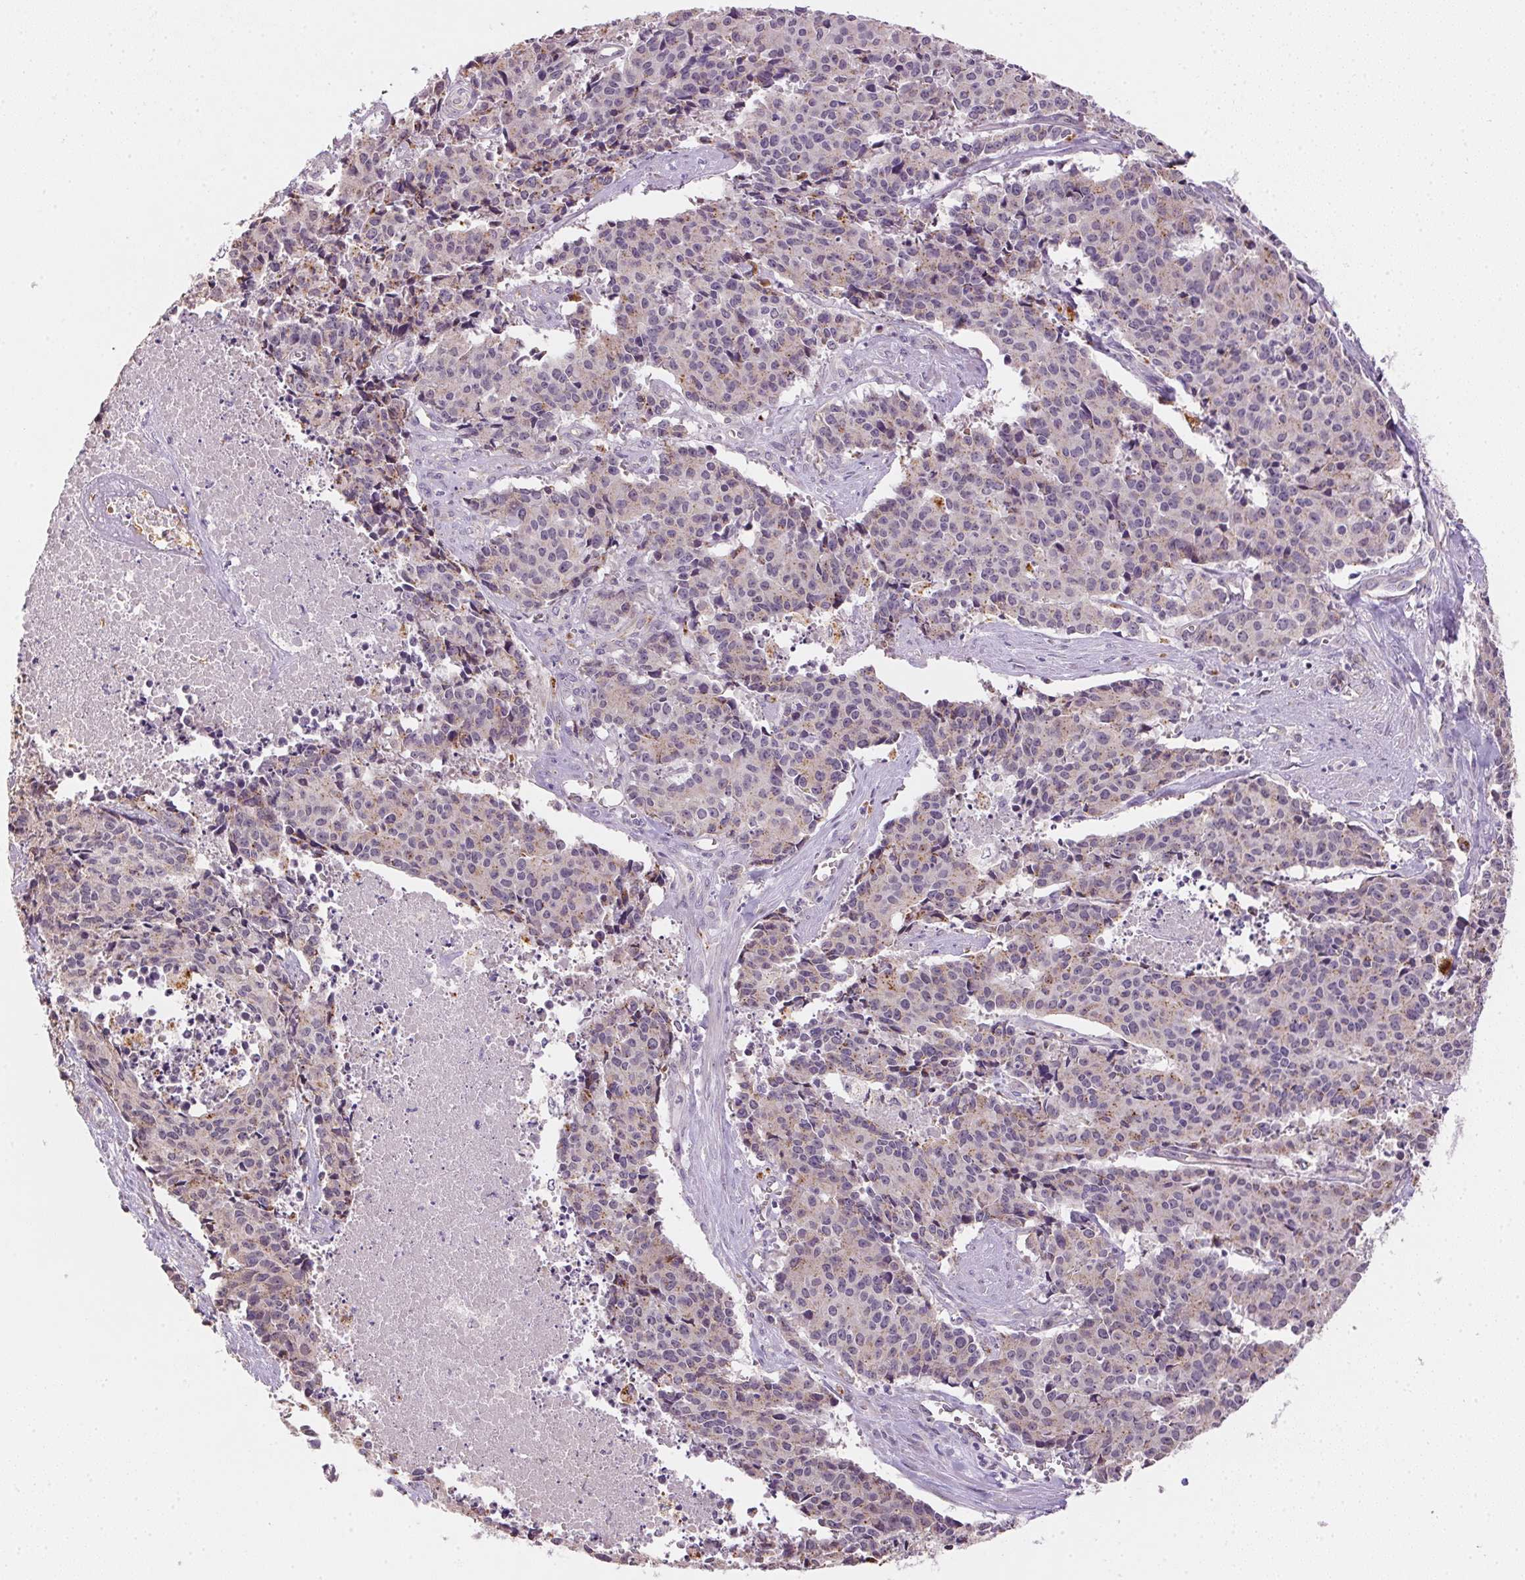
{"staining": {"intensity": "weak", "quantity": "<25%", "location": "cytoplasmic/membranous"}, "tissue": "cervical cancer", "cell_type": "Tumor cells", "image_type": "cancer", "snomed": [{"axis": "morphology", "description": "Squamous cell carcinoma, NOS"}, {"axis": "topography", "description": "Cervix"}], "caption": "Immunohistochemical staining of human cervical cancer exhibits no significant positivity in tumor cells.", "gene": "METTL13", "patient": {"sex": "female", "age": 28}}